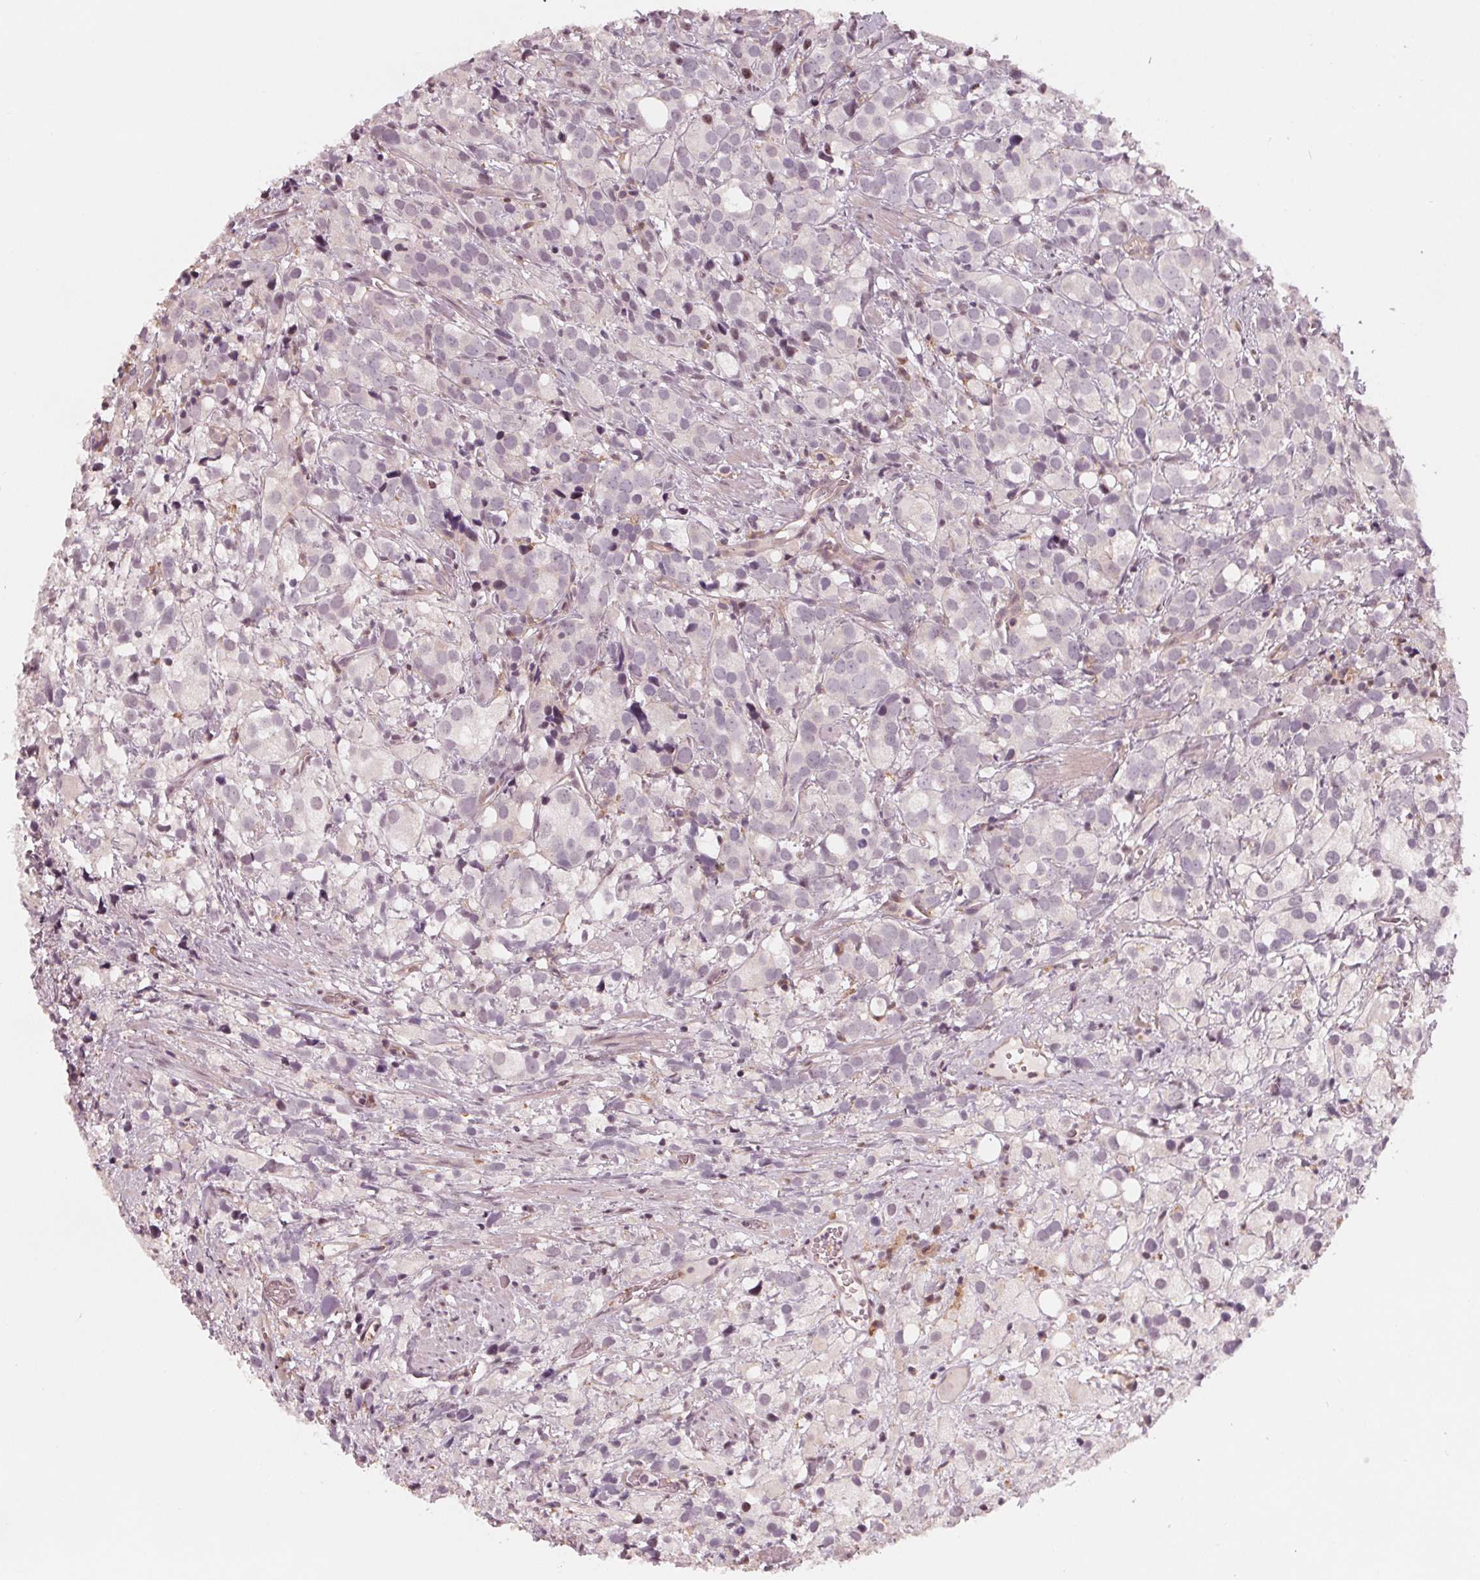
{"staining": {"intensity": "negative", "quantity": "none", "location": "none"}, "tissue": "prostate cancer", "cell_type": "Tumor cells", "image_type": "cancer", "snomed": [{"axis": "morphology", "description": "Adenocarcinoma, High grade"}, {"axis": "topography", "description": "Prostate"}], "caption": "High-grade adenocarcinoma (prostate) was stained to show a protein in brown. There is no significant expression in tumor cells.", "gene": "IL9R", "patient": {"sex": "male", "age": 86}}